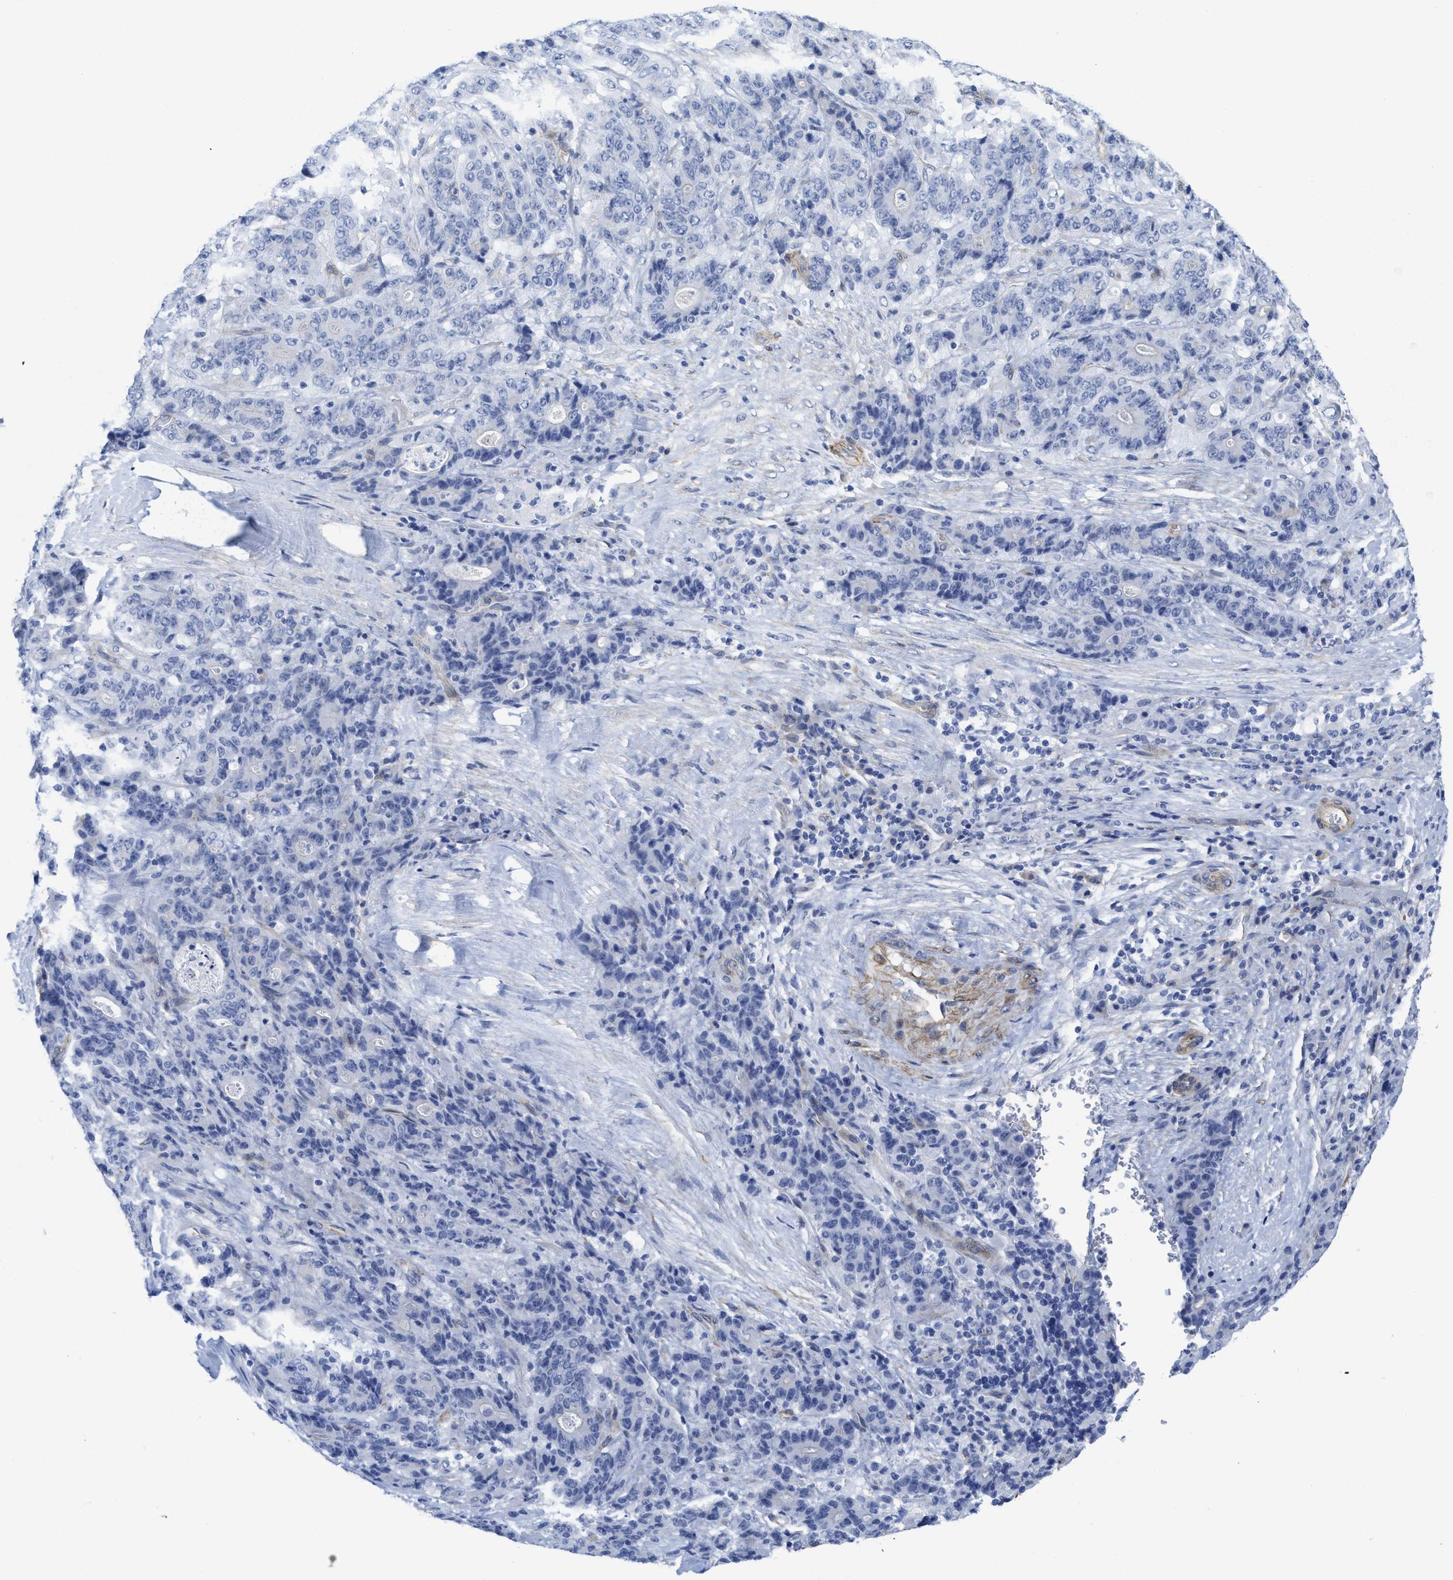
{"staining": {"intensity": "negative", "quantity": "none", "location": "none"}, "tissue": "stomach cancer", "cell_type": "Tumor cells", "image_type": "cancer", "snomed": [{"axis": "morphology", "description": "Adenocarcinoma, NOS"}, {"axis": "topography", "description": "Stomach"}], "caption": "The histopathology image shows no significant expression in tumor cells of adenocarcinoma (stomach).", "gene": "TUB", "patient": {"sex": "female", "age": 73}}